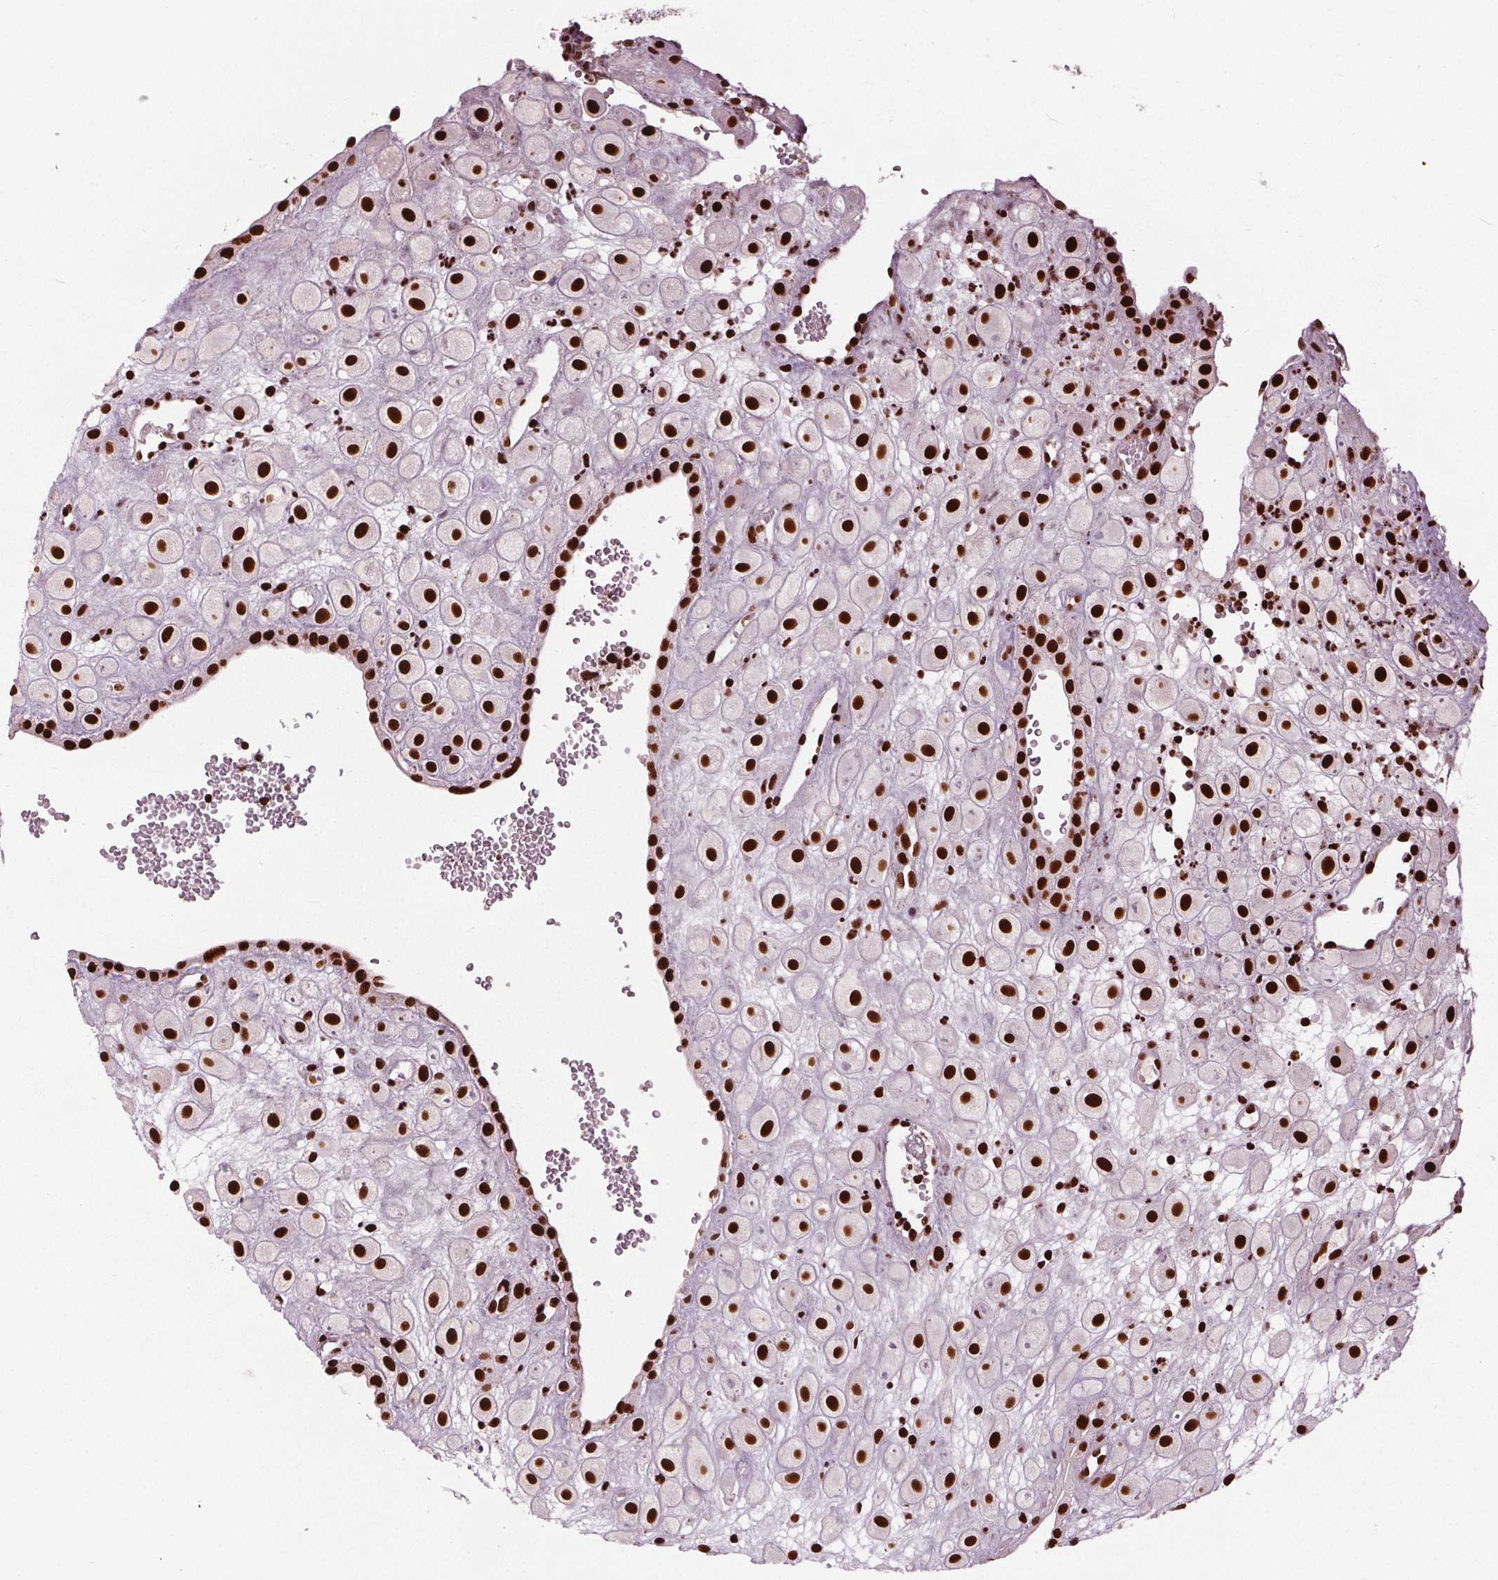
{"staining": {"intensity": "strong", "quantity": ">75%", "location": "nuclear"}, "tissue": "placenta", "cell_type": "Decidual cells", "image_type": "normal", "snomed": [{"axis": "morphology", "description": "Normal tissue, NOS"}, {"axis": "topography", "description": "Placenta"}], "caption": "Protein expression analysis of normal placenta reveals strong nuclear expression in about >75% of decidual cells.", "gene": "BRD4", "patient": {"sex": "female", "age": 24}}